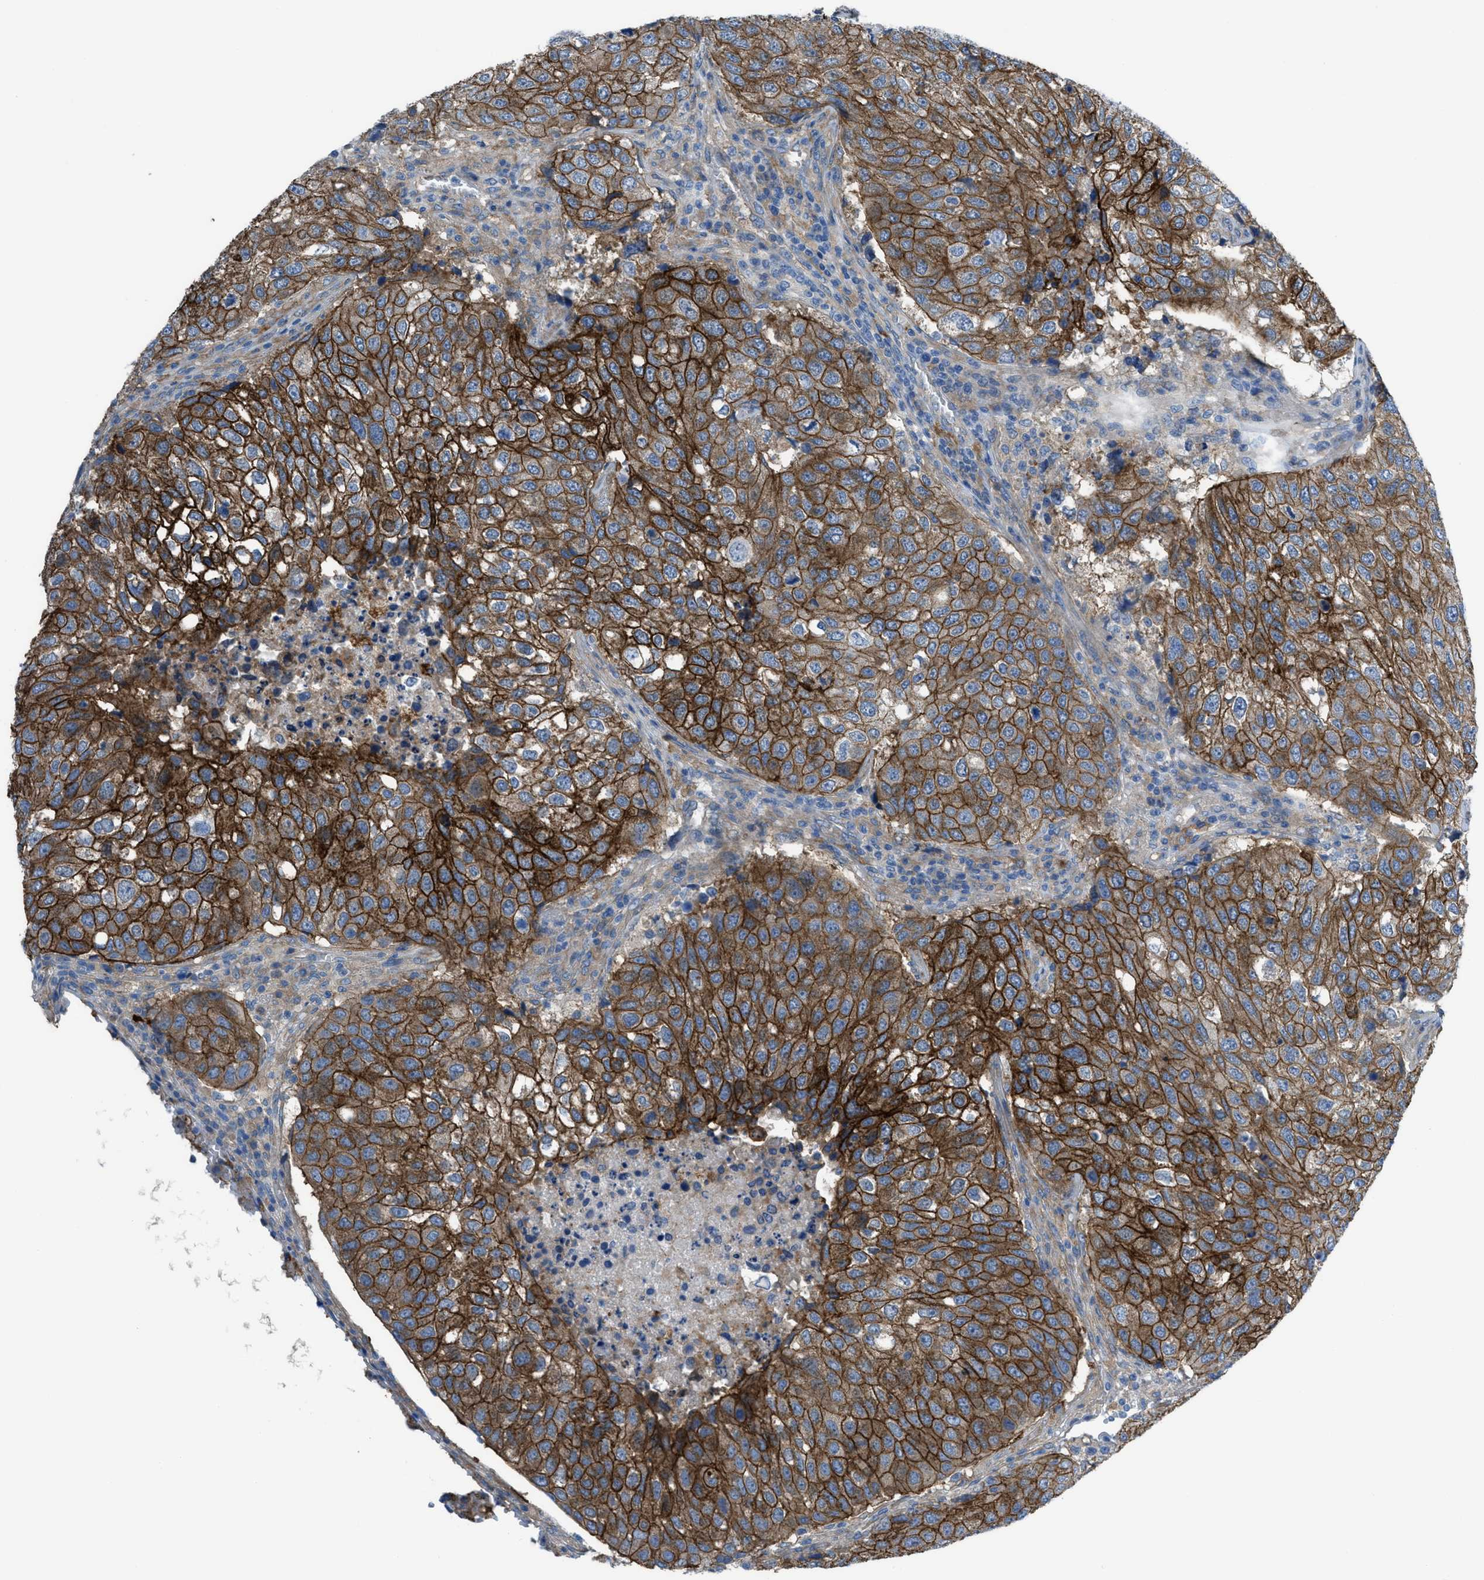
{"staining": {"intensity": "strong", "quantity": ">75%", "location": "cytoplasmic/membranous"}, "tissue": "urothelial cancer", "cell_type": "Tumor cells", "image_type": "cancer", "snomed": [{"axis": "morphology", "description": "Urothelial carcinoma, High grade"}, {"axis": "topography", "description": "Lymph node"}, {"axis": "topography", "description": "Urinary bladder"}], "caption": "DAB immunohistochemical staining of urothelial cancer reveals strong cytoplasmic/membranous protein expression in approximately >75% of tumor cells.", "gene": "EGFR", "patient": {"sex": "male", "age": 51}}